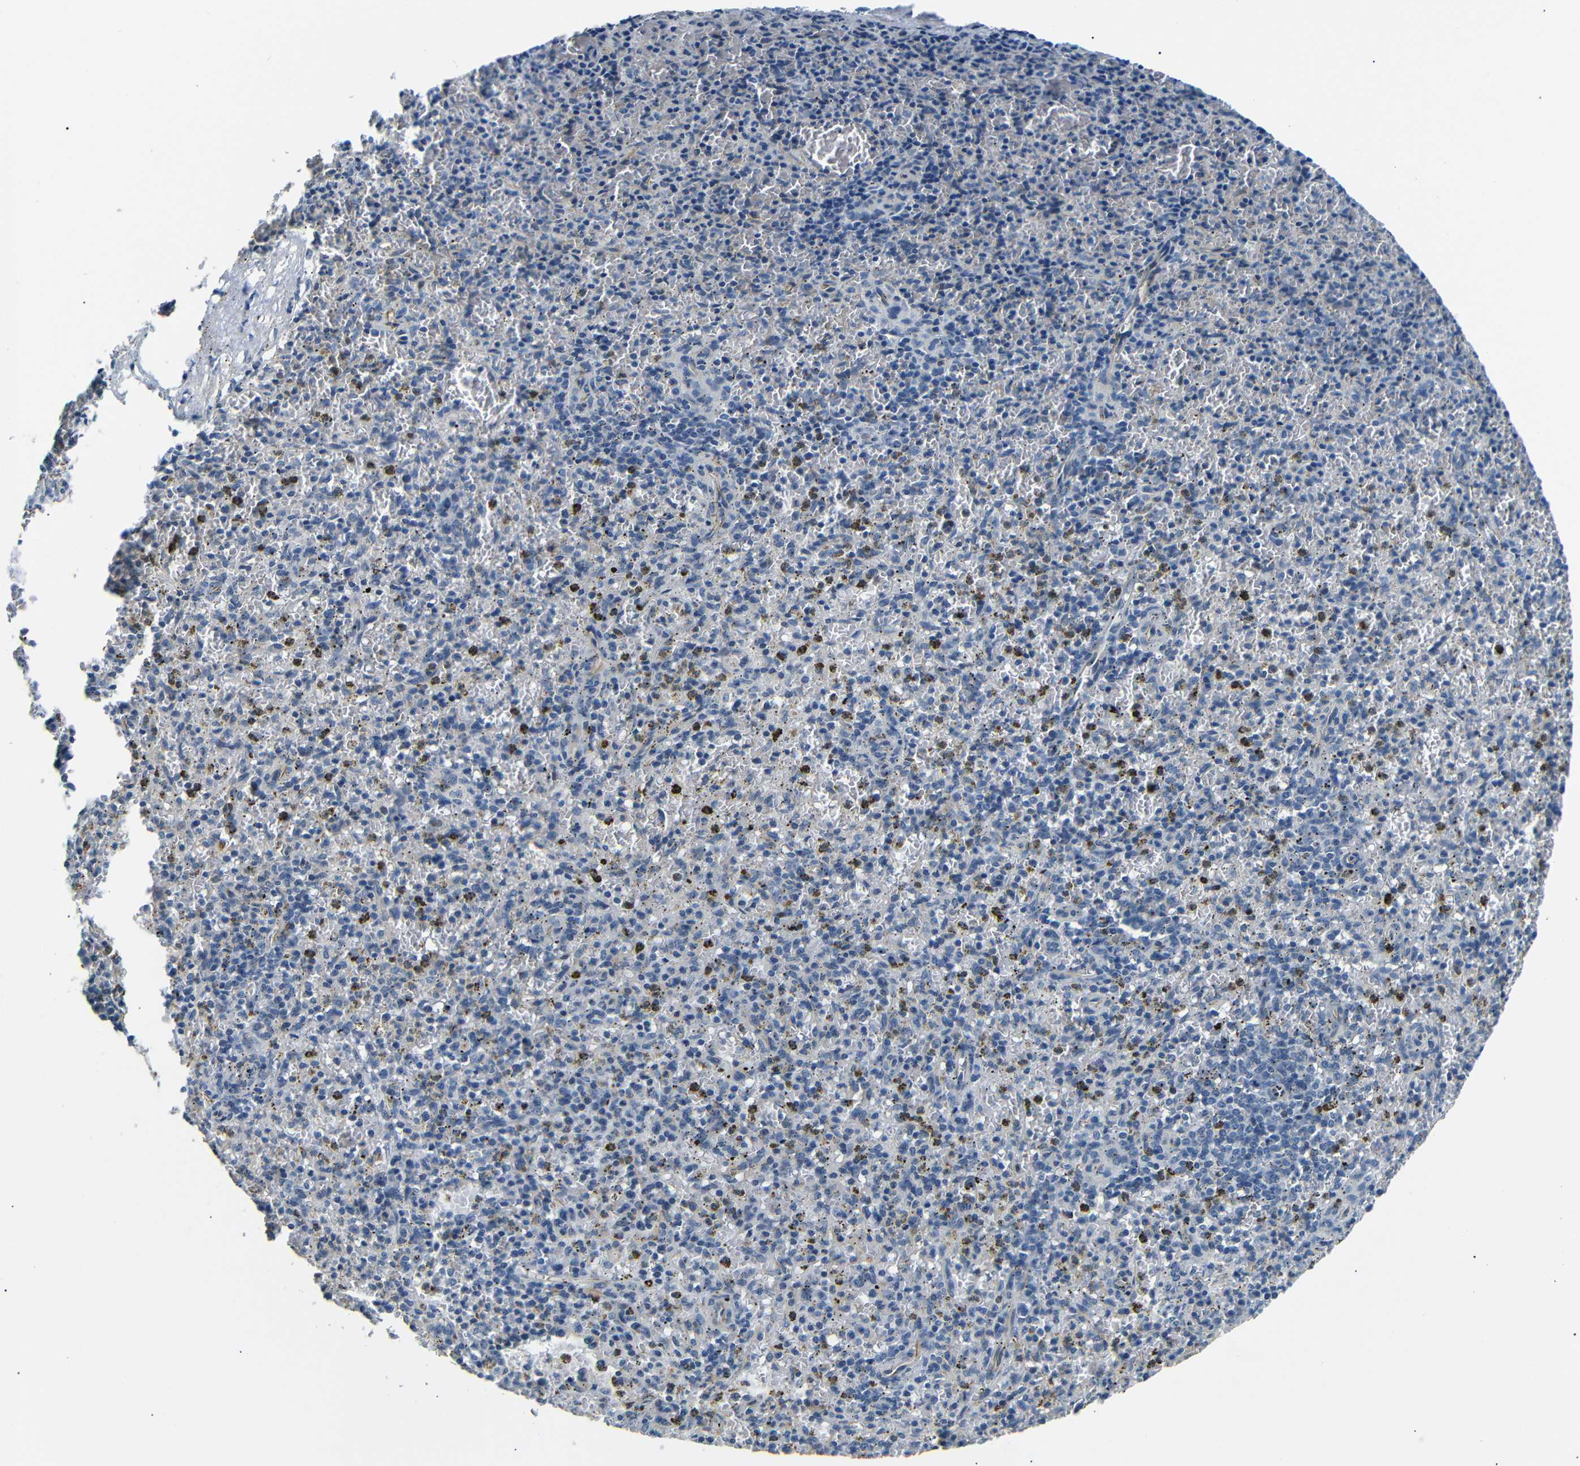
{"staining": {"intensity": "negative", "quantity": "none", "location": "none"}, "tissue": "spleen", "cell_type": "Cells in red pulp", "image_type": "normal", "snomed": [{"axis": "morphology", "description": "Normal tissue, NOS"}, {"axis": "topography", "description": "Spleen"}], "caption": "Benign spleen was stained to show a protein in brown. There is no significant expression in cells in red pulp.", "gene": "TAFA1", "patient": {"sex": "male", "age": 72}}